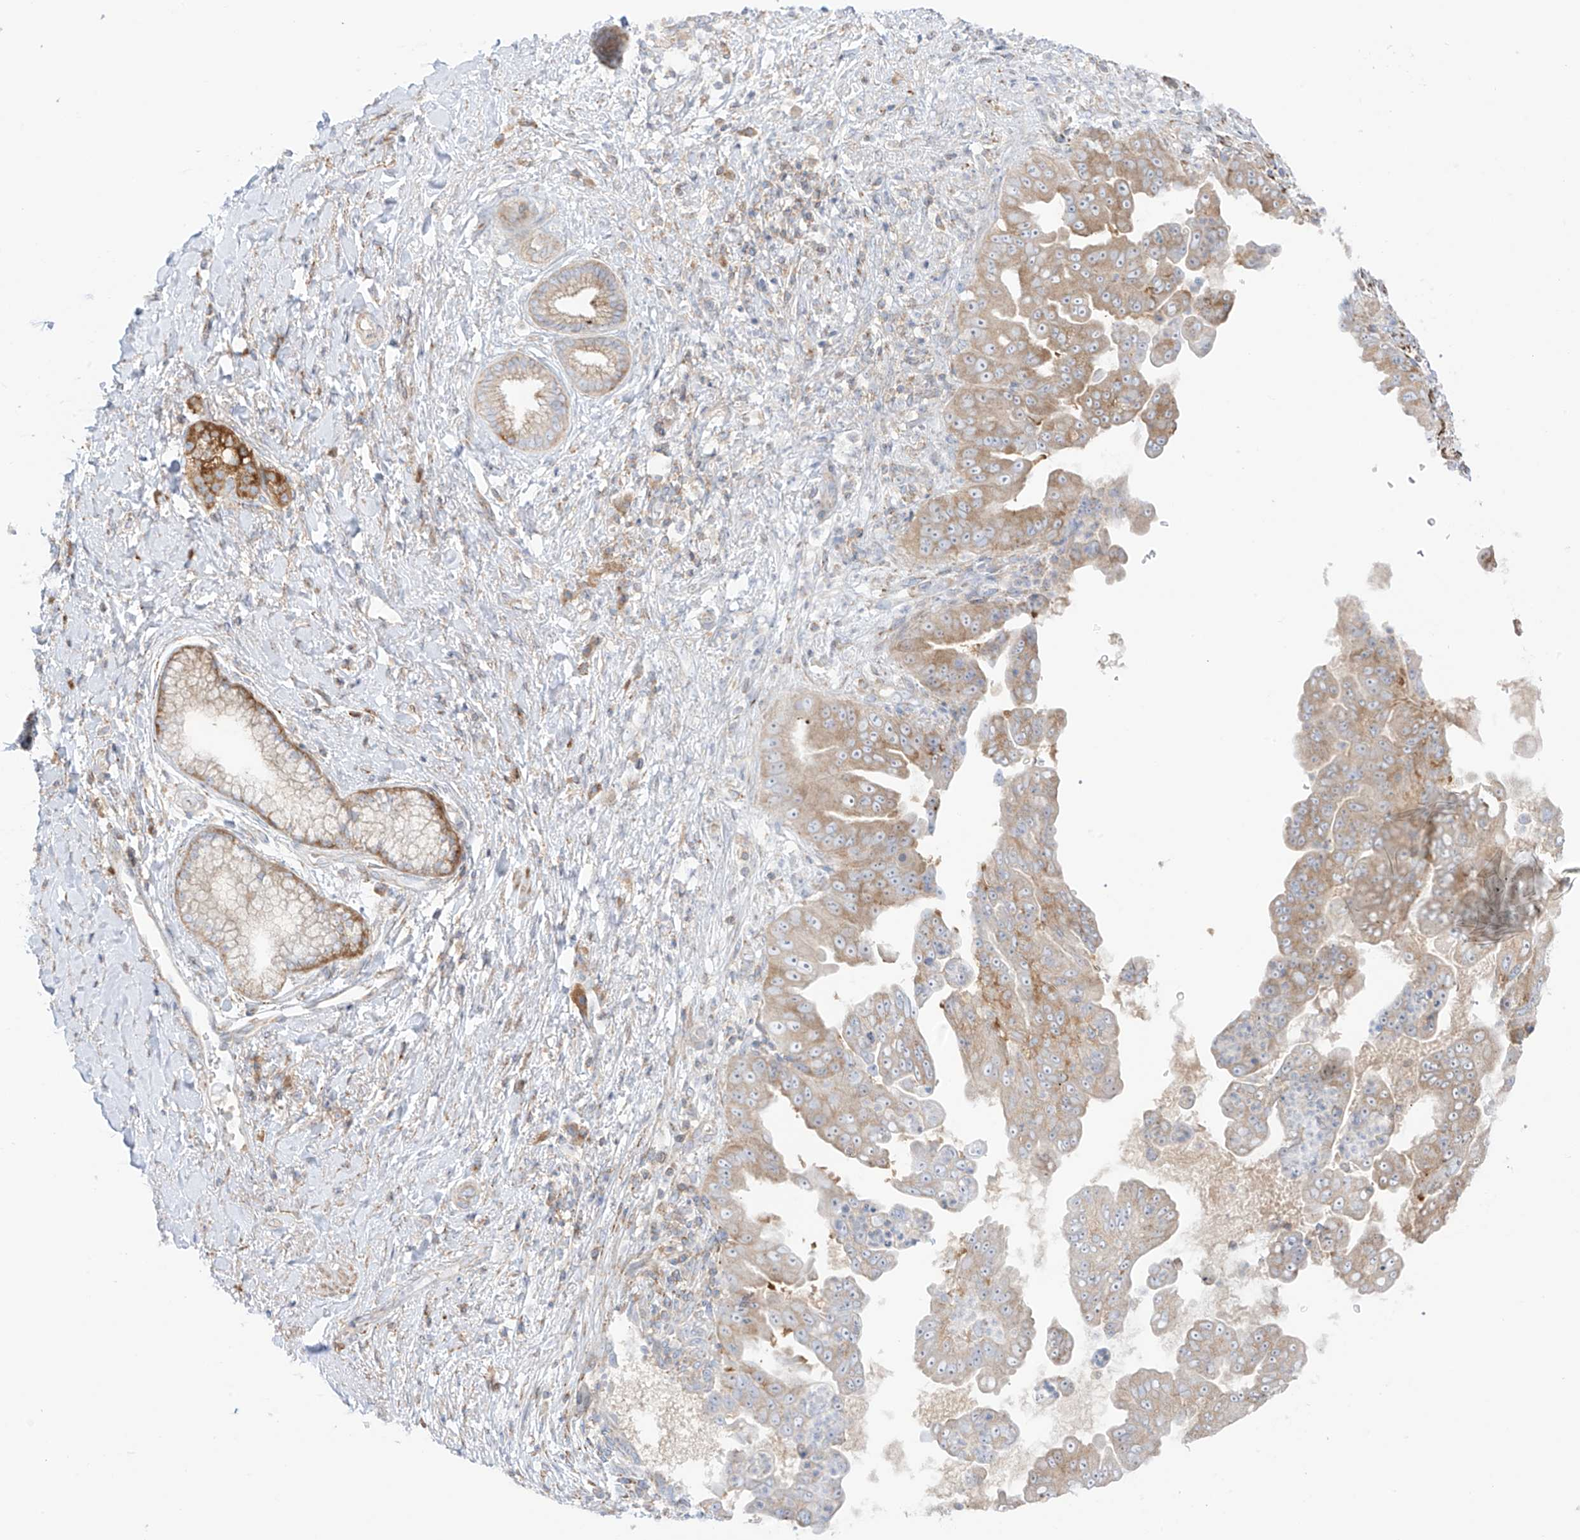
{"staining": {"intensity": "moderate", "quantity": ">75%", "location": "cytoplasmic/membranous"}, "tissue": "pancreatic cancer", "cell_type": "Tumor cells", "image_type": "cancer", "snomed": [{"axis": "morphology", "description": "Adenocarcinoma, NOS"}, {"axis": "topography", "description": "Pancreas"}], "caption": "Pancreatic cancer was stained to show a protein in brown. There is medium levels of moderate cytoplasmic/membranous staining in approximately >75% of tumor cells.", "gene": "XKR3", "patient": {"sex": "female", "age": 78}}